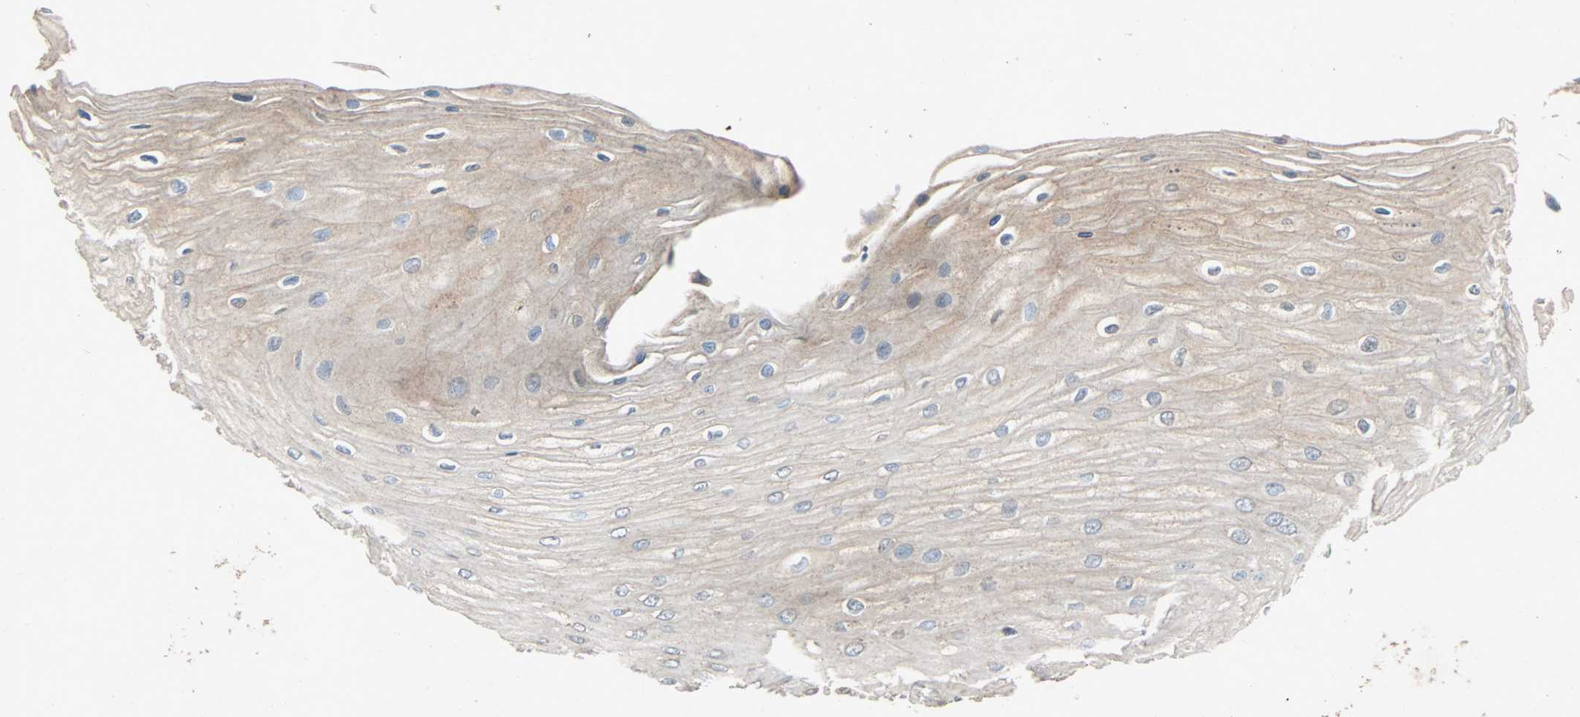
{"staining": {"intensity": "weak", "quantity": "25%-75%", "location": "cytoplasmic/membranous"}, "tissue": "esophagus", "cell_type": "Squamous epithelial cells", "image_type": "normal", "snomed": [{"axis": "morphology", "description": "Normal tissue, NOS"}, {"axis": "morphology", "description": "Squamous cell carcinoma, NOS"}, {"axis": "topography", "description": "Esophagus"}], "caption": "Squamous epithelial cells exhibit low levels of weak cytoplasmic/membranous positivity in about 25%-75% of cells in normal esophagus.", "gene": "XYLT1", "patient": {"sex": "male", "age": 65}}